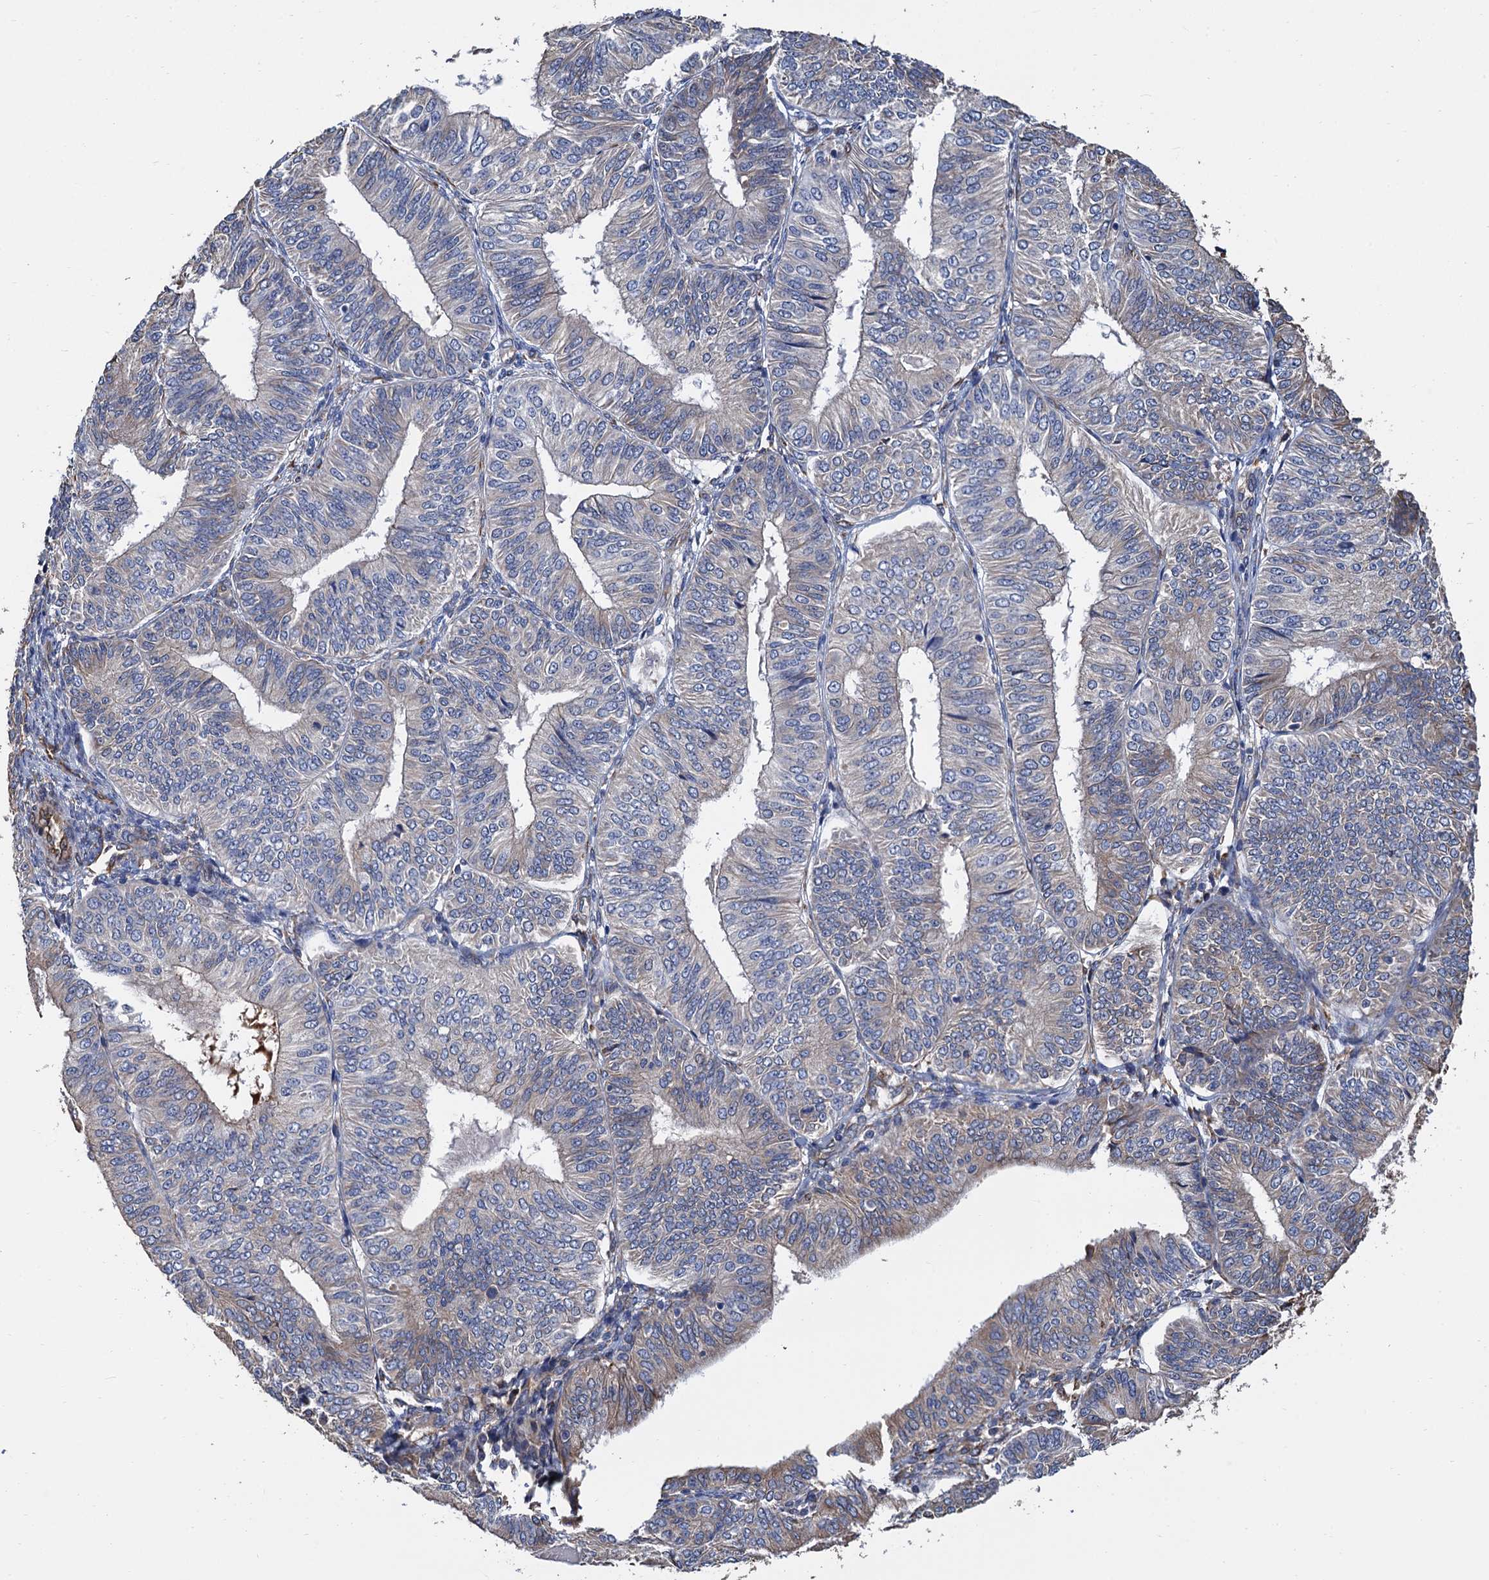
{"staining": {"intensity": "weak", "quantity": "<25%", "location": "cytoplasmic/membranous"}, "tissue": "endometrial cancer", "cell_type": "Tumor cells", "image_type": "cancer", "snomed": [{"axis": "morphology", "description": "Adenocarcinoma, NOS"}, {"axis": "topography", "description": "Endometrium"}], "caption": "The immunohistochemistry micrograph has no significant expression in tumor cells of endometrial adenocarcinoma tissue. (DAB (3,3'-diaminobenzidine) immunohistochemistry (IHC) visualized using brightfield microscopy, high magnification).", "gene": "CNNM1", "patient": {"sex": "female", "age": 58}}